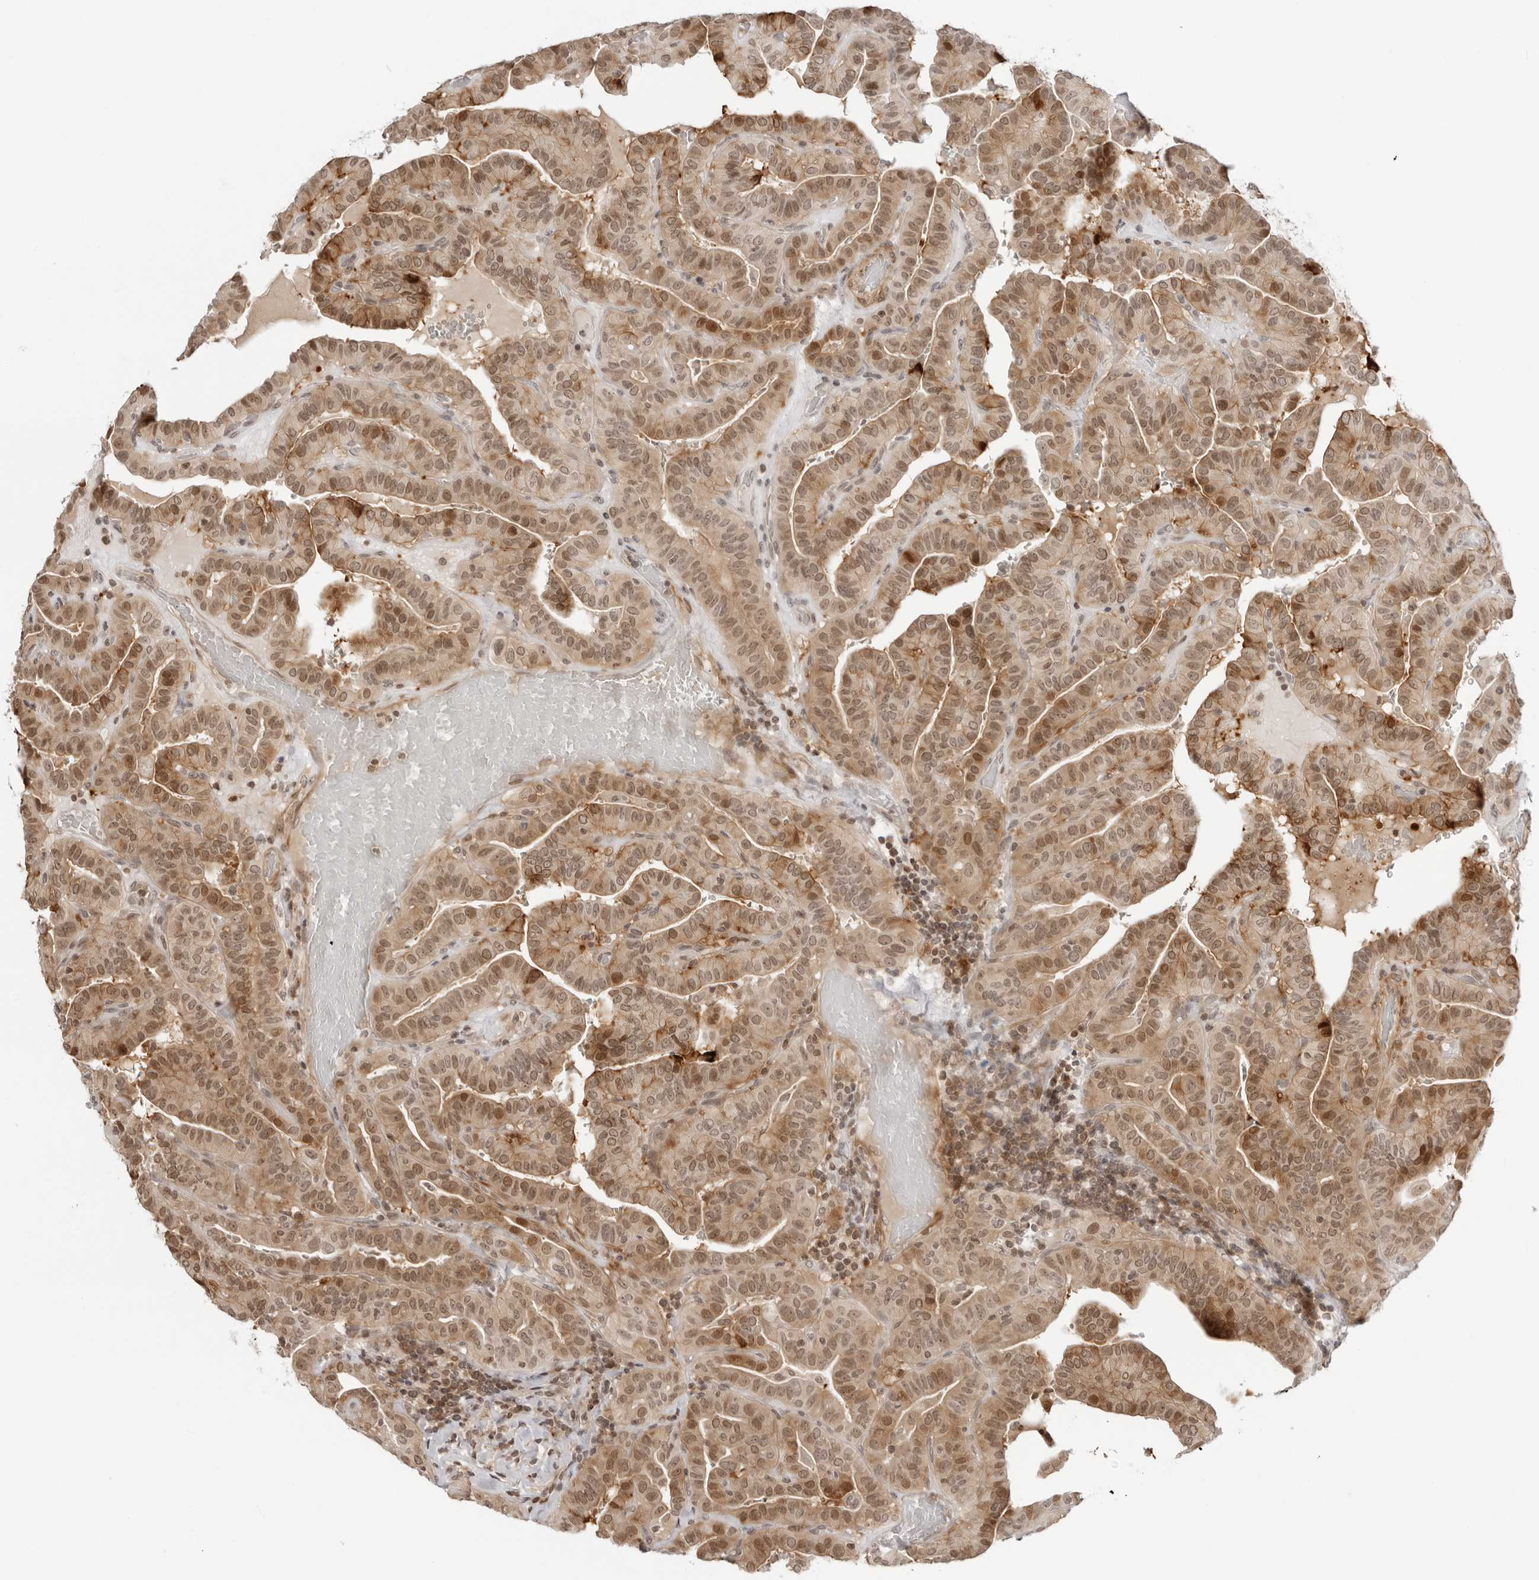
{"staining": {"intensity": "moderate", "quantity": "25%-75%", "location": "cytoplasmic/membranous,nuclear"}, "tissue": "thyroid cancer", "cell_type": "Tumor cells", "image_type": "cancer", "snomed": [{"axis": "morphology", "description": "Papillary adenocarcinoma, NOS"}, {"axis": "topography", "description": "Thyroid gland"}], "caption": "Protein positivity by IHC shows moderate cytoplasmic/membranous and nuclear expression in approximately 25%-75% of tumor cells in thyroid cancer (papillary adenocarcinoma).", "gene": "RNF146", "patient": {"sex": "male", "age": 77}}